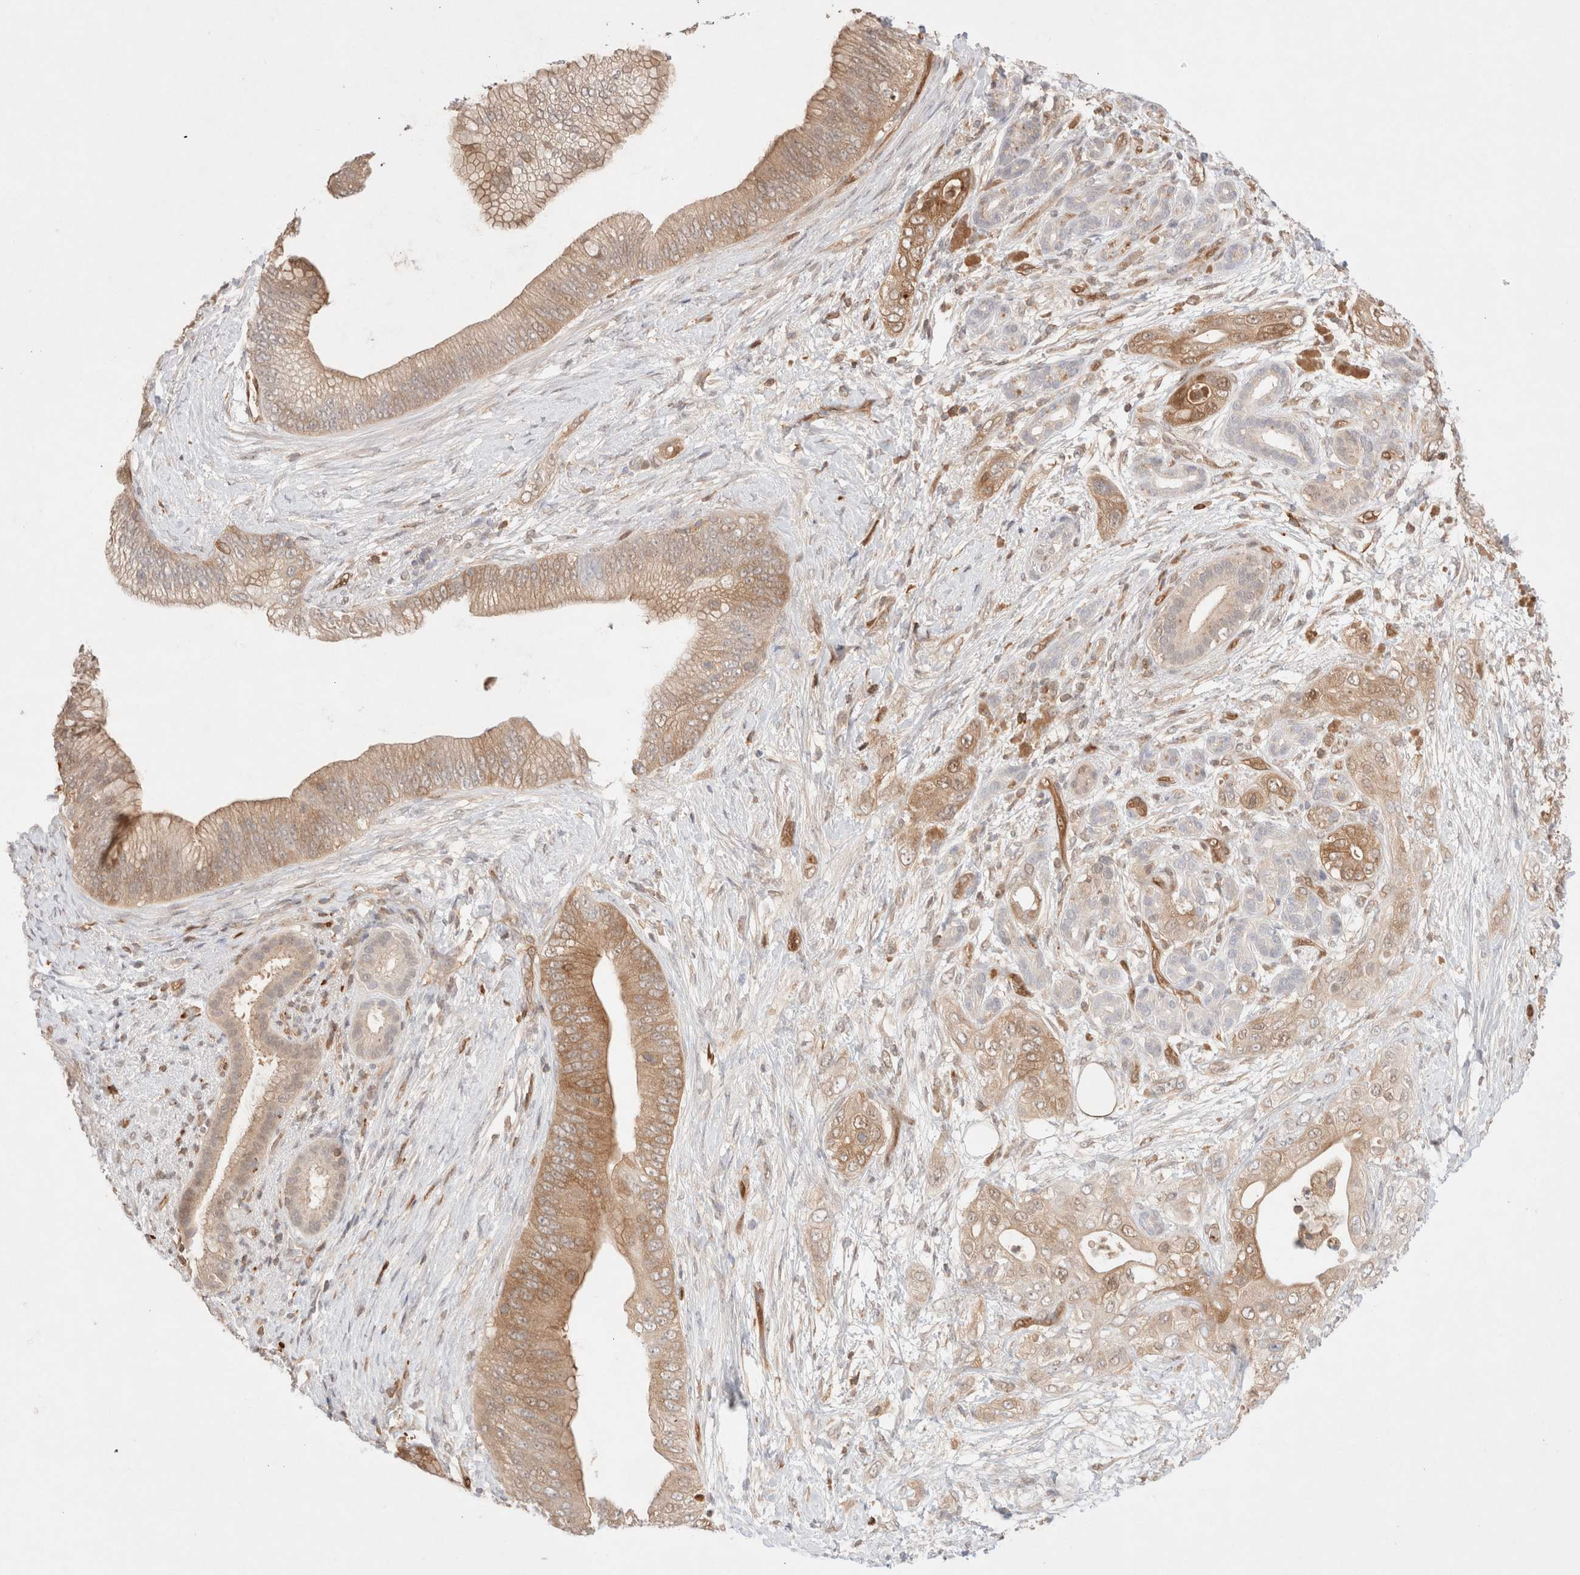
{"staining": {"intensity": "moderate", "quantity": ">75%", "location": "cytoplasmic/membranous"}, "tissue": "pancreatic cancer", "cell_type": "Tumor cells", "image_type": "cancer", "snomed": [{"axis": "morphology", "description": "Adenocarcinoma, NOS"}, {"axis": "topography", "description": "Pancreas"}], "caption": "Human pancreatic cancer (adenocarcinoma) stained with a brown dye demonstrates moderate cytoplasmic/membranous positive expression in about >75% of tumor cells.", "gene": "STARD10", "patient": {"sex": "male", "age": 53}}